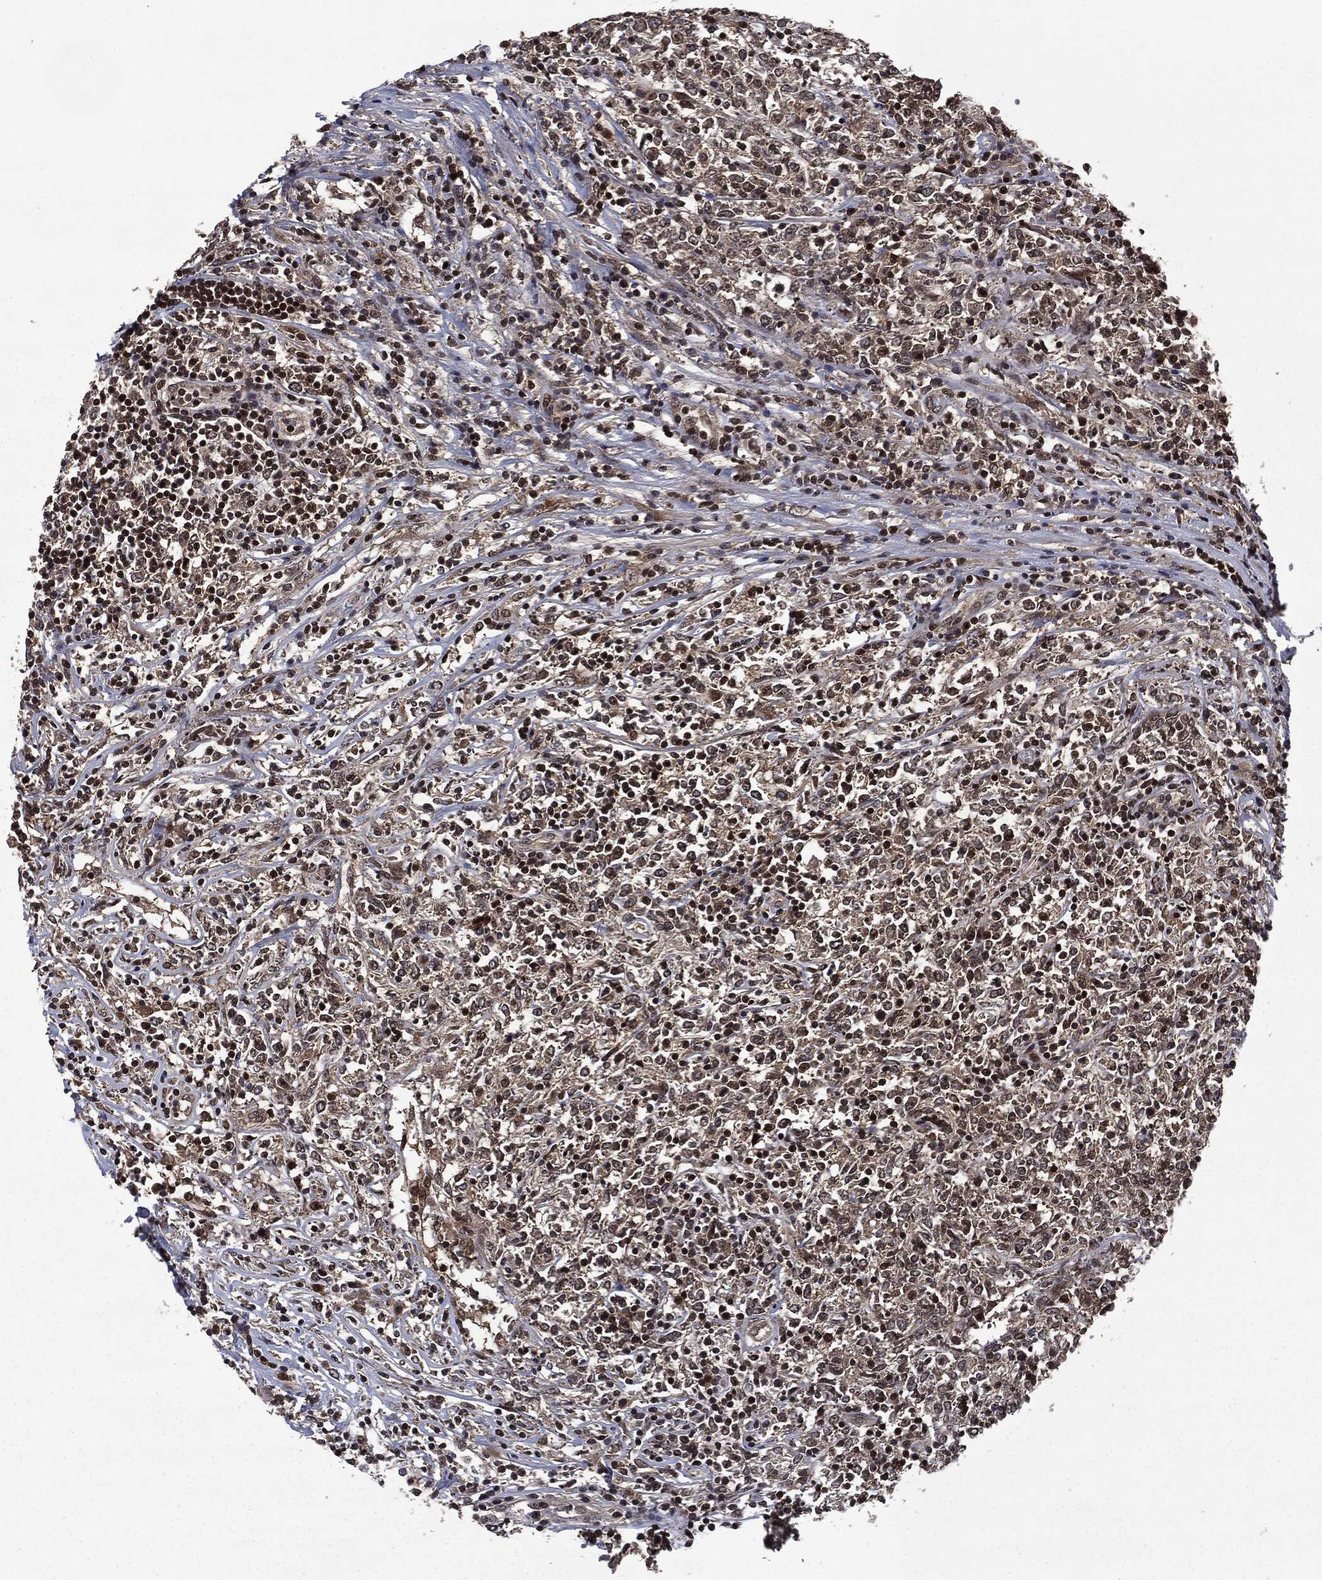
{"staining": {"intensity": "strong", "quantity": "25%-75%", "location": "nuclear"}, "tissue": "lymphoma", "cell_type": "Tumor cells", "image_type": "cancer", "snomed": [{"axis": "morphology", "description": "Malignant lymphoma, non-Hodgkin's type, High grade"}, {"axis": "topography", "description": "Lymph node"}], "caption": "Immunohistochemistry (DAB) staining of human high-grade malignant lymphoma, non-Hodgkin's type displays strong nuclear protein positivity in approximately 25%-75% of tumor cells. The staining was performed using DAB (3,3'-diaminobenzidine), with brown indicating positive protein expression. Nuclei are stained blue with hematoxylin.", "gene": "STAU2", "patient": {"sex": "female", "age": 84}}